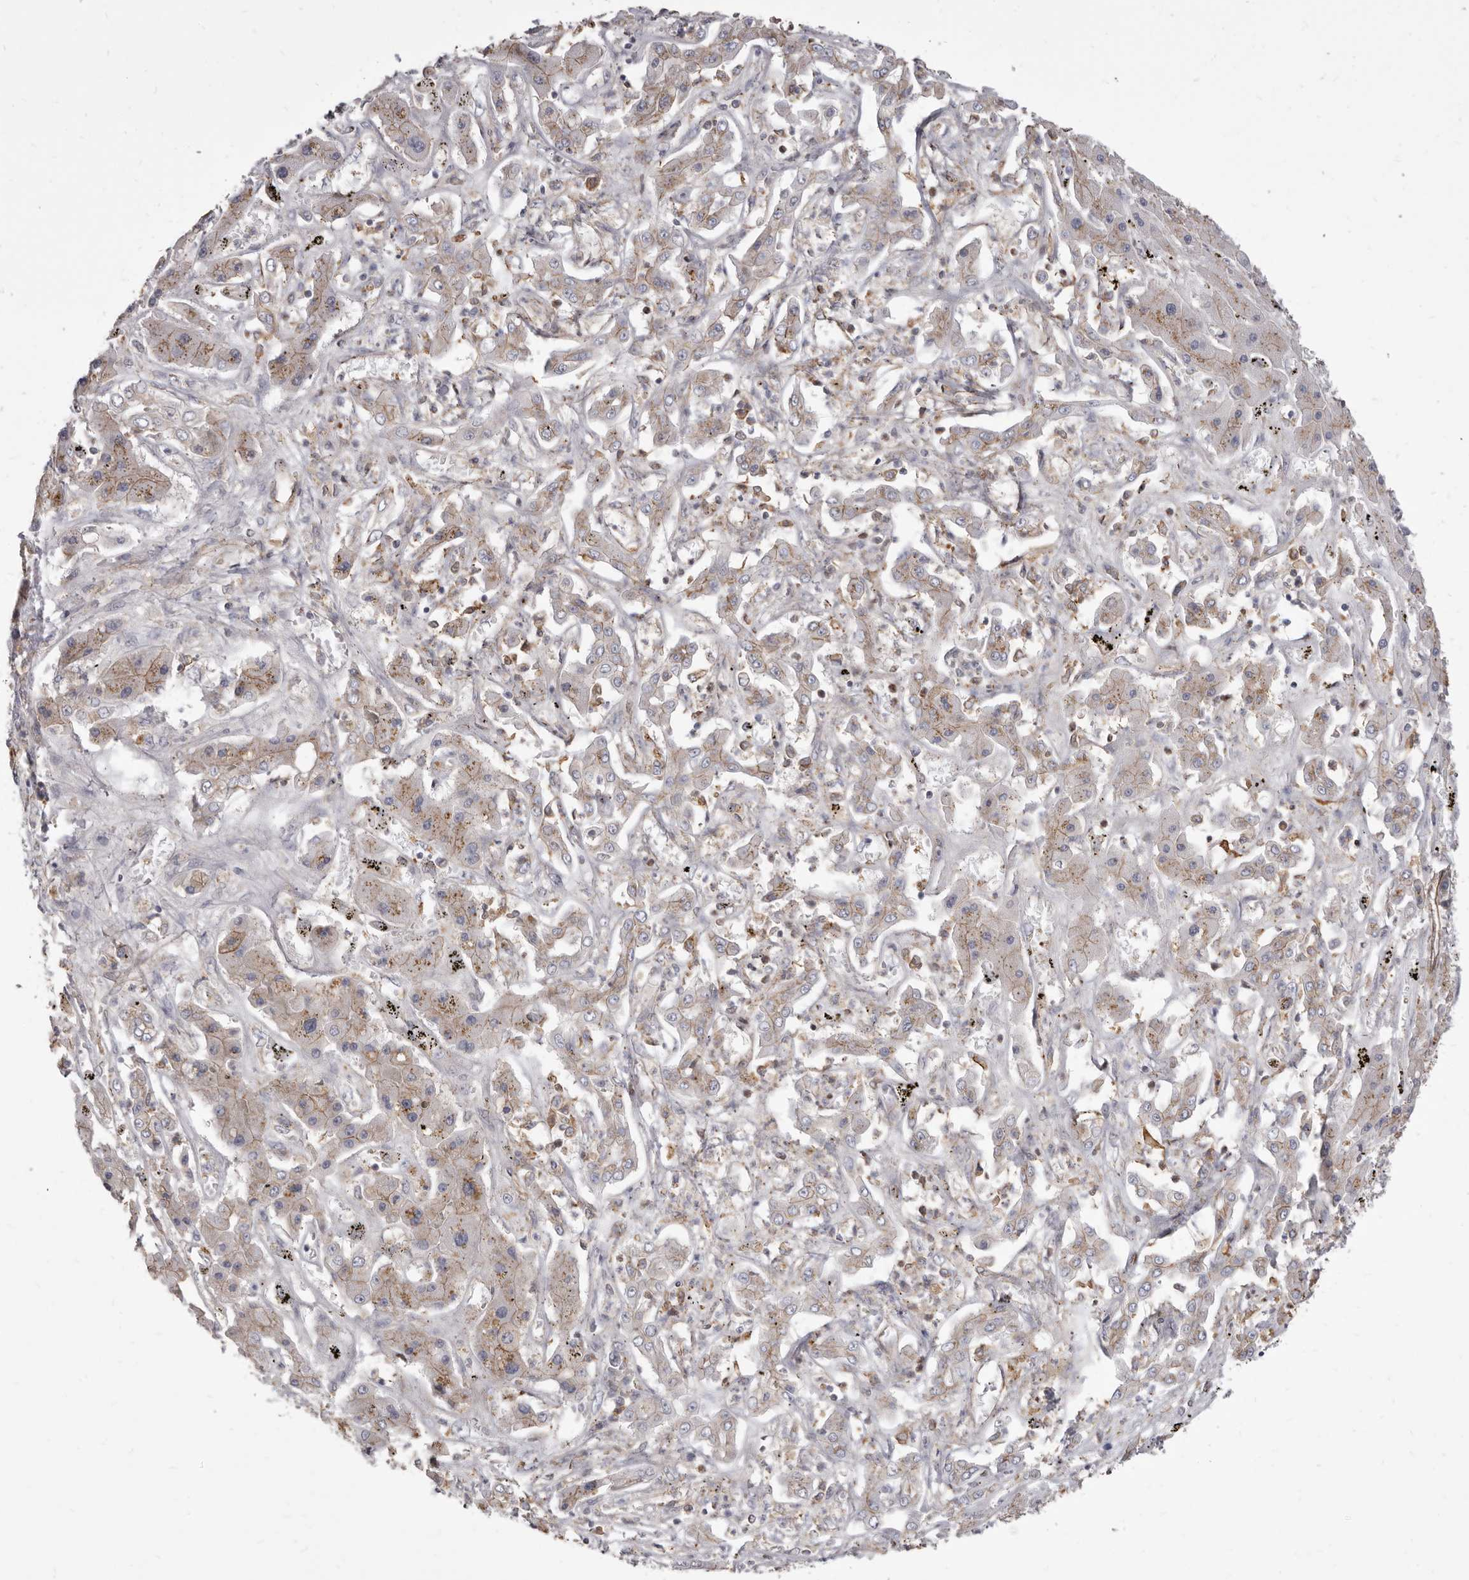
{"staining": {"intensity": "strong", "quantity": "<25%", "location": "cytoplasmic/membranous"}, "tissue": "liver cancer", "cell_type": "Tumor cells", "image_type": "cancer", "snomed": [{"axis": "morphology", "description": "Cholangiocarcinoma"}, {"axis": "topography", "description": "Liver"}], "caption": "A medium amount of strong cytoplasmic/membranous expression is identified in about <25% of tumor cells in liver cancer tissue. The protein is stained brown, and the nuclei are stained in blue (DAB (3,3'-diaminobenzidine) IHC with brightfield microscopy, high magnification).", "gene": "P2RX6", "patient": {"sex": "male", "age": 67}}